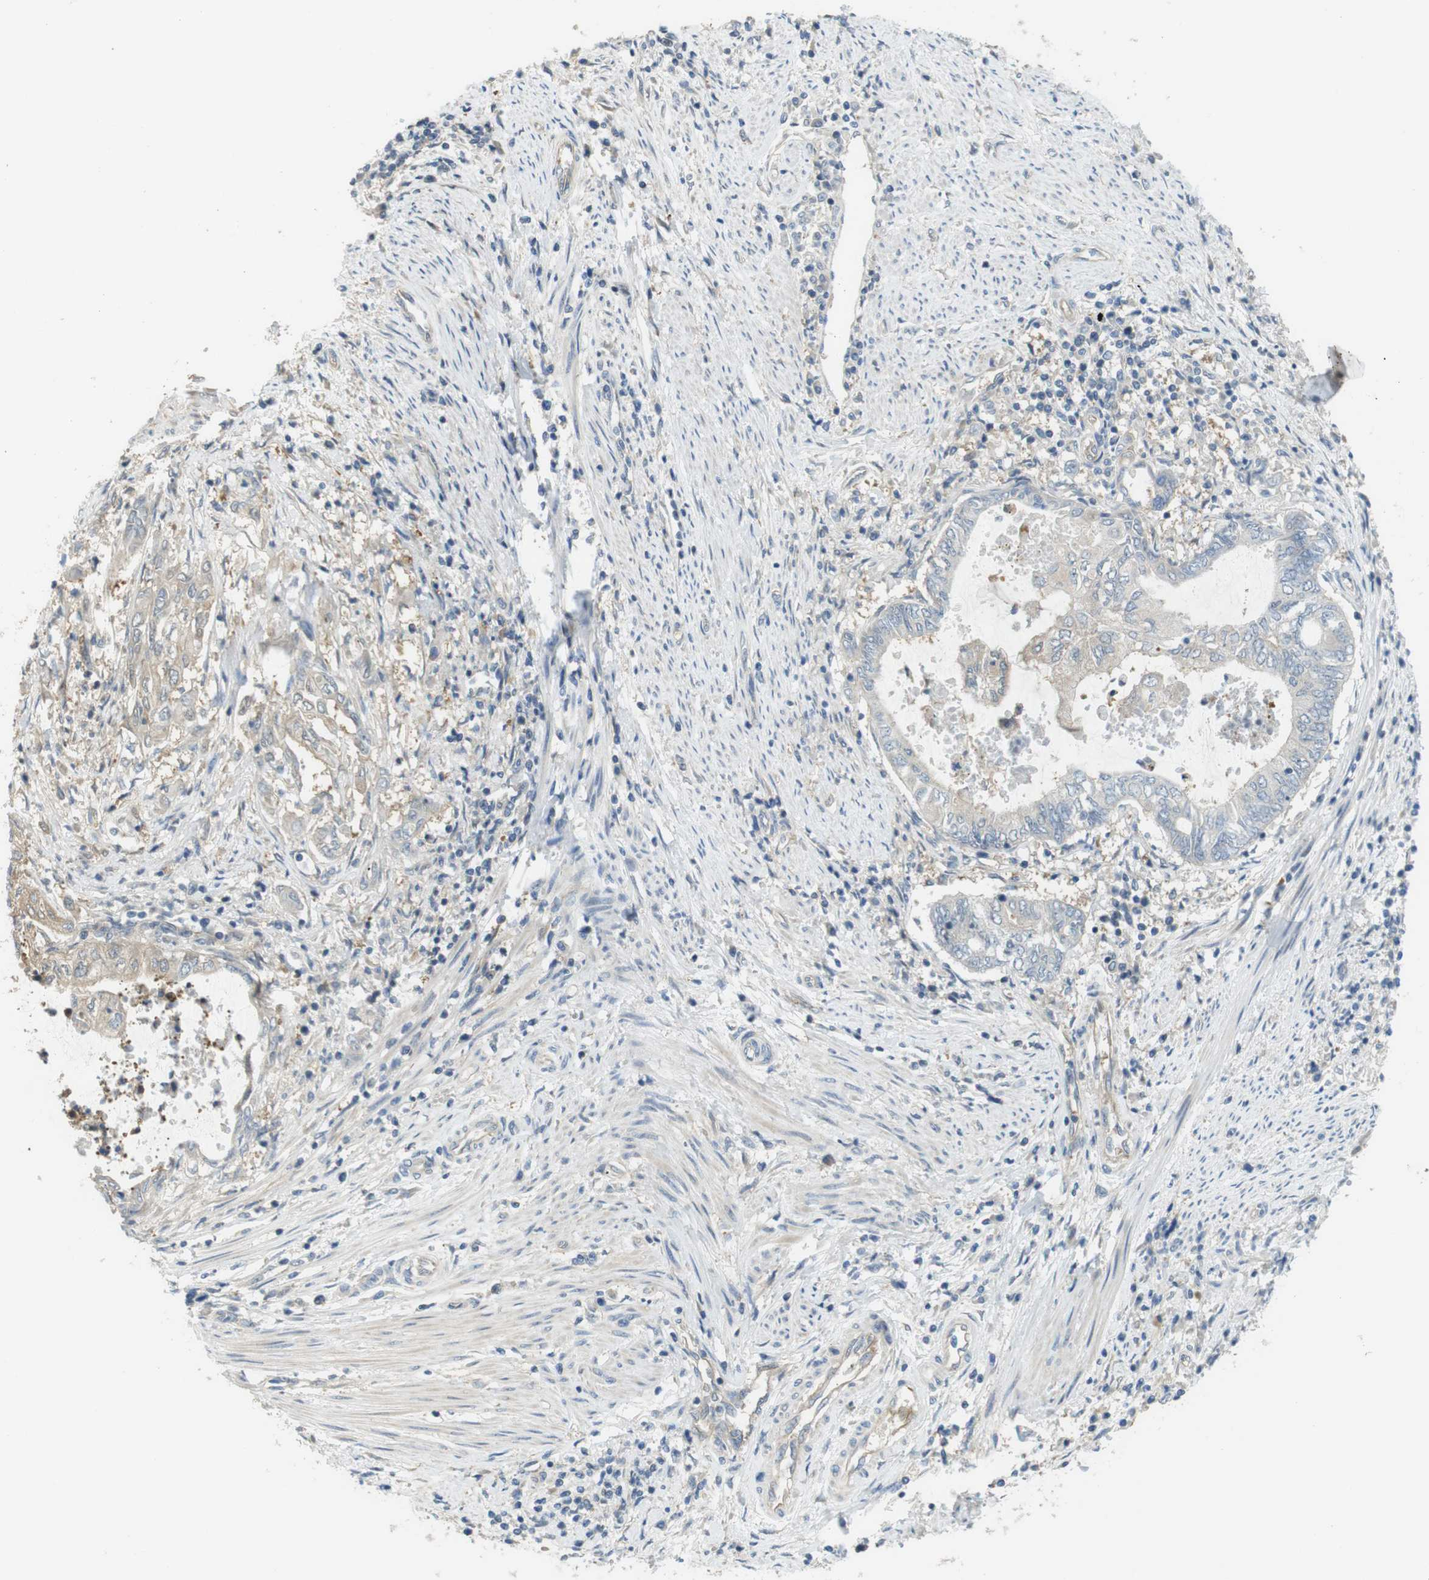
{"staining": {"intensity": "weak", "quantity": "<25%", "location": "cytoplasmic/membranous"}, "tissue": "endometrial cancer", "cell_type": "Tumor cells", "image_type": "cancer", "snomed": [{"axis": "morphology", "description": "Adenocarcinoma, NOS"}, {"axis": "topography", "description": "Uterus"}, {"axis": "topography", "description": "Endometrium"}], "caption": "Immunohistochemical staining of human endometrial cancer displays no significant positivity in tumor cells.", "gene": "ABHD15", "patient": {"sex": "female", "age": 70}}